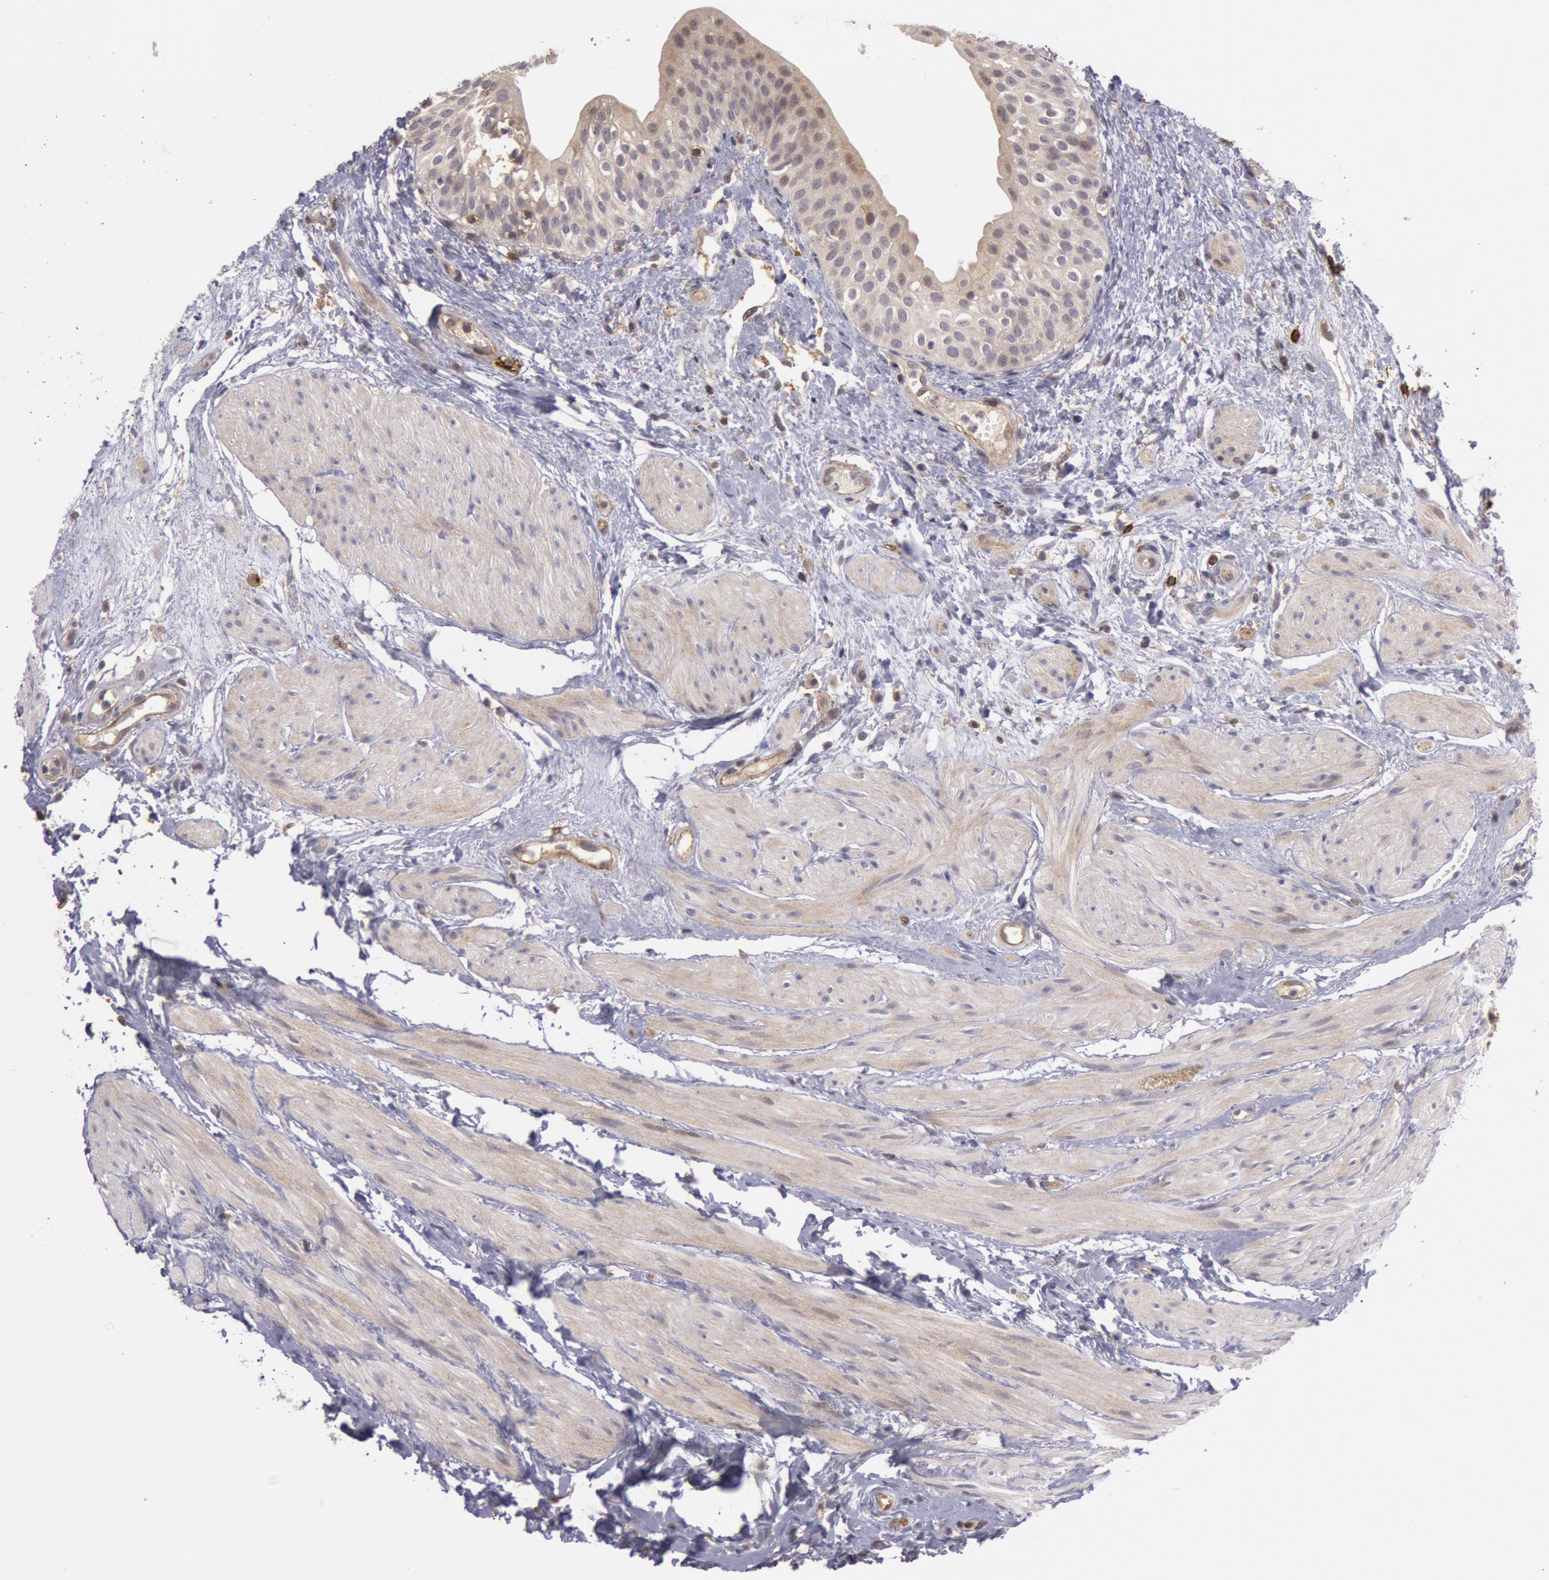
{"staining": {"intensity": "strong", "quantity": ">75%", "location": "cytoplasmic/membranous"}, "tissue": "urinary bladder", "cell_type": "Urothelial cells", "image_type": "normal", "snomed": [{"axis": "morphology", "description": "Normal tissue, NOS"}, {"axis": "topography", "description": "Urinary bladder"}], "caption": "Urinary bladder was stained to show a protein in brown. There is high levels of strong cytoplasmic/membranous positivity in about >75% of urothelial cells.", "gene": "TRIB2", "patient": {"sex": "female", "age": 55}}